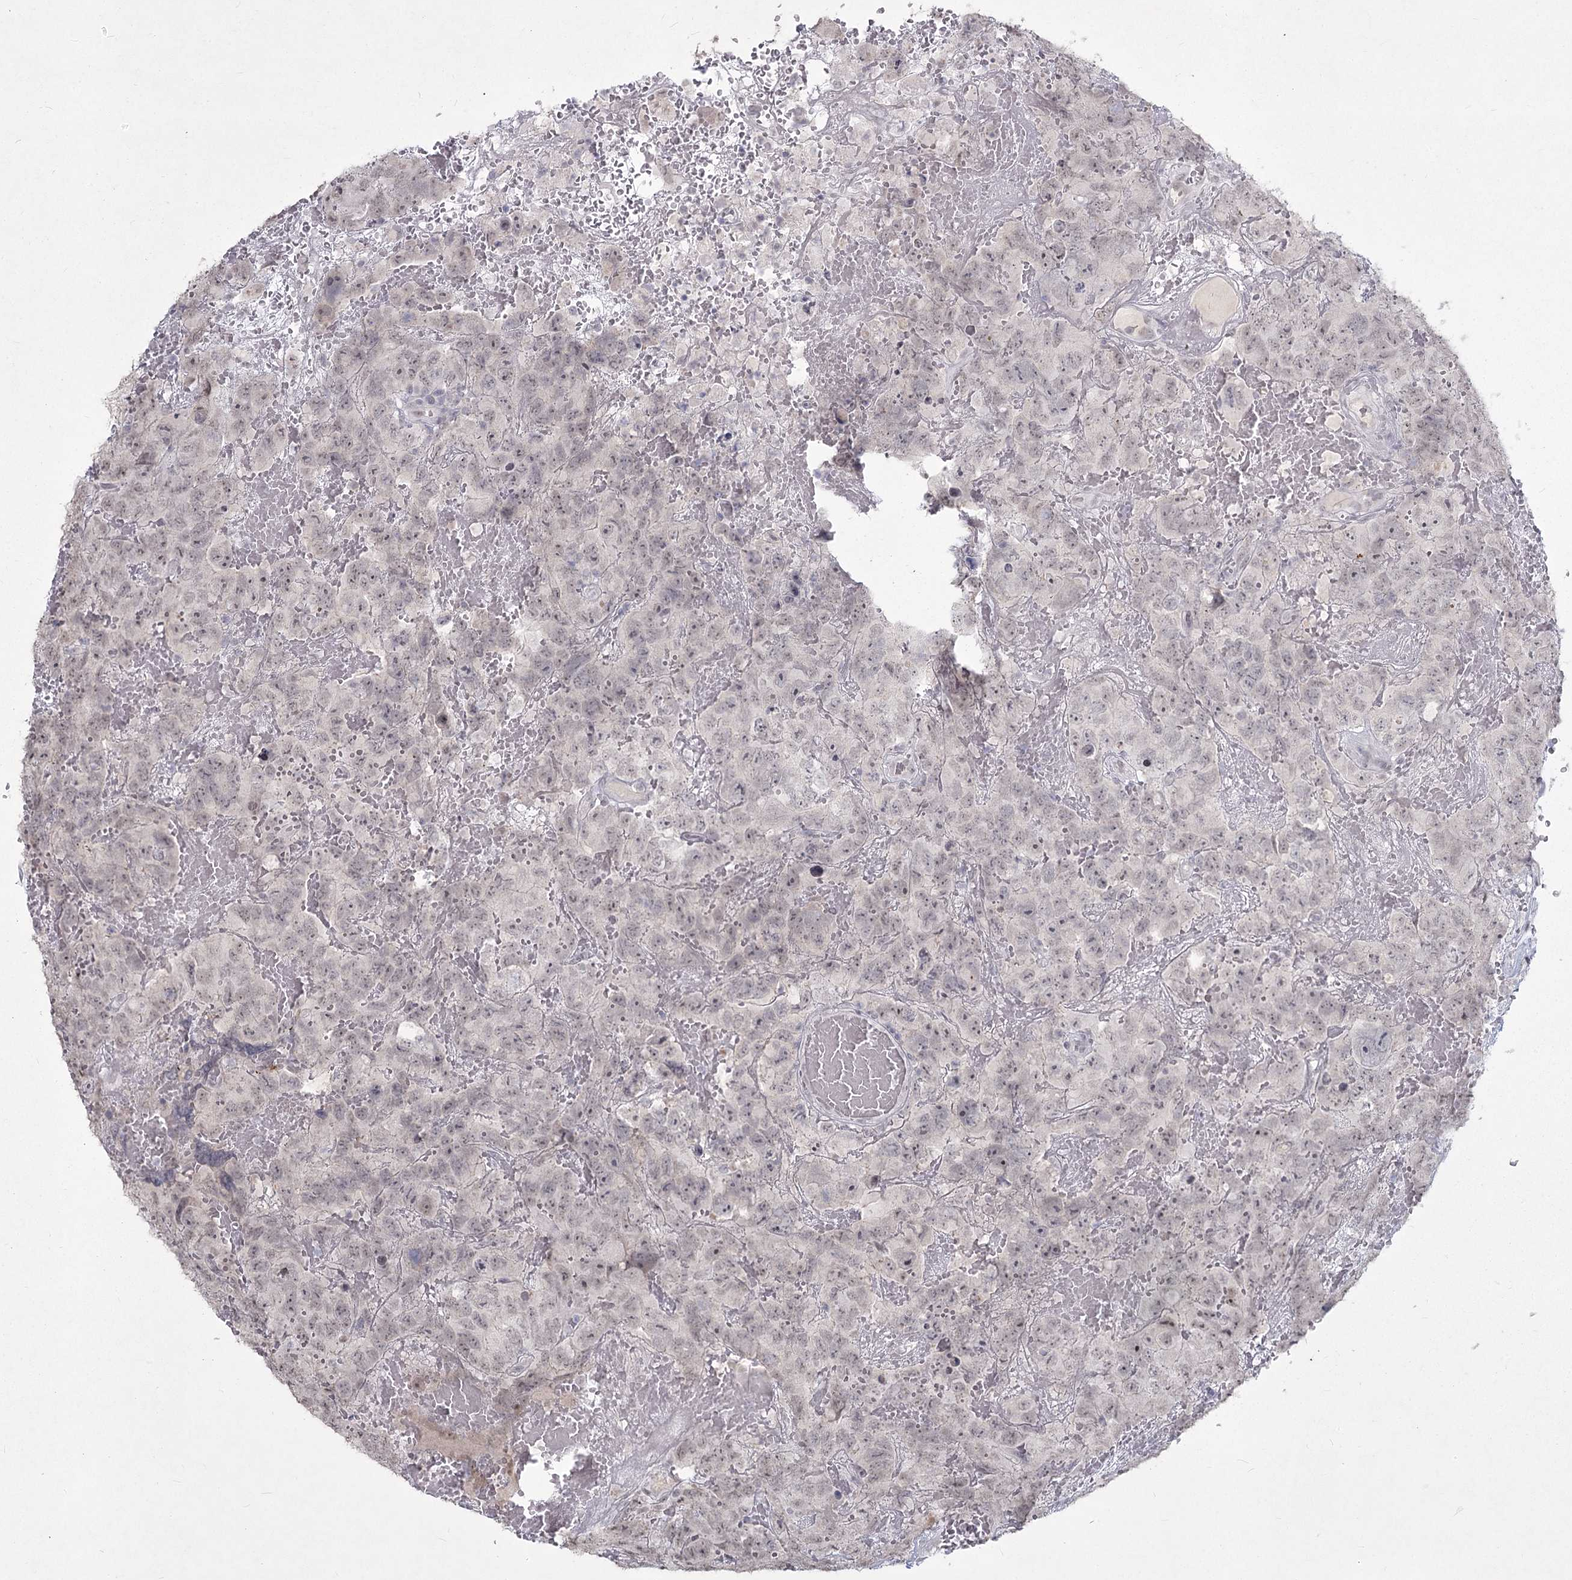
{"staining": {"intensity": "negative", "quantity": "none", "location": "none"}, "tissue": "testis cancer", "cell_type": "Tumor cells", "image_type": "cancer", "snomed": [{"axis": "morphology", "description": "Carcinoma, Embryonal, NOS"}, {"axis": "topography", "description": "Testis"}], "caption": "This is an immunohistochemistry histopathology image of testis cancer (embryonal carcinoma). There is no expression in tumor cells.", "gene": "LY6G5C", "patient": {"sex": "male", "age": 45}}